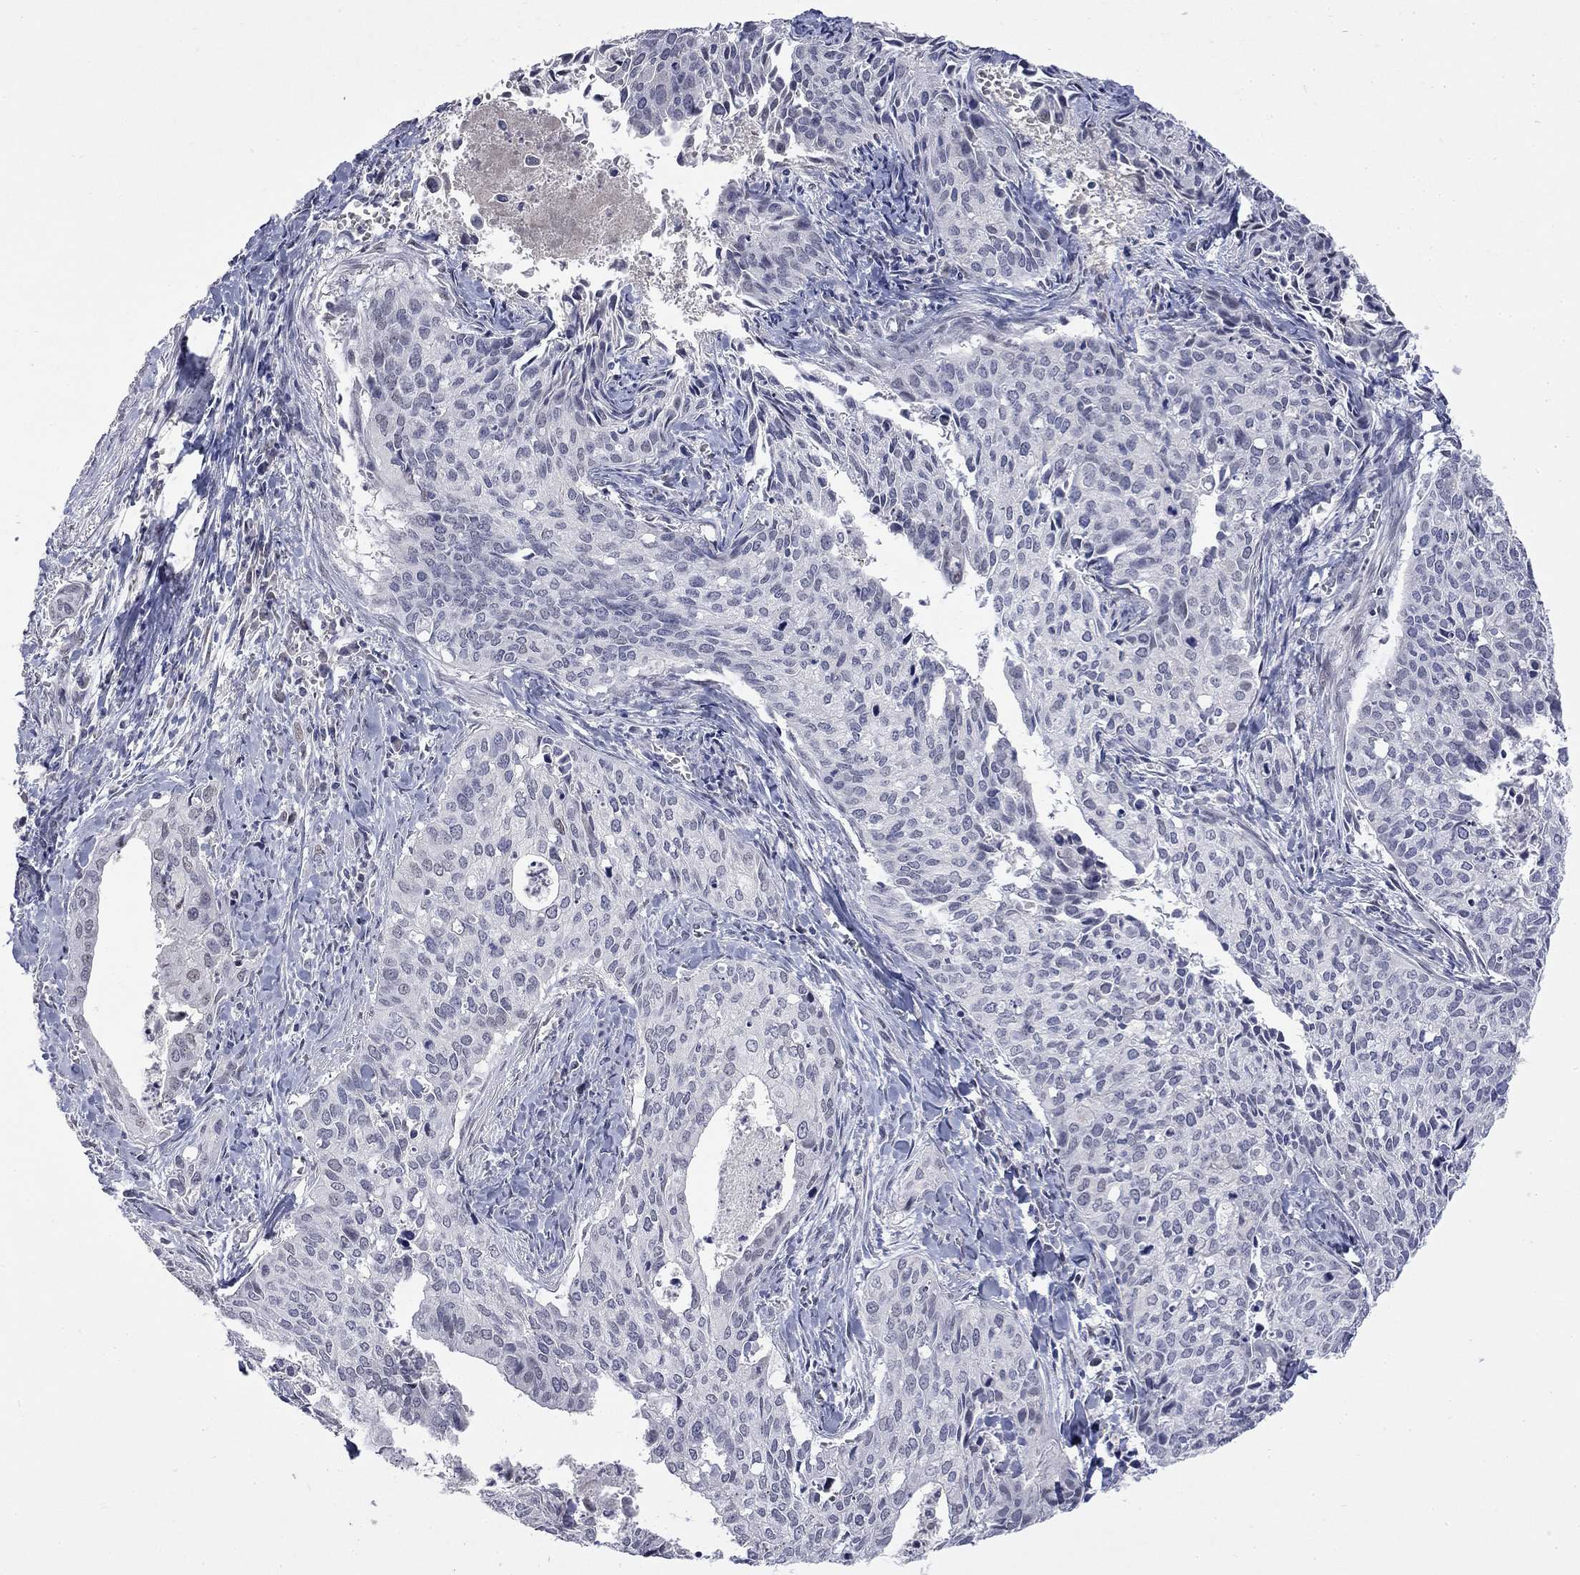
{"staining": {"intensity": "negative", "quantity": "none", "location": "none"}, "tissue": "cervical cancer", "cell_type": "Tumor cells", "image_type": "cancer", "snomed": [{"axis": "morphology", "description": "Squamous cell carcinoma, NOS"}, {"axis": "topography", "description": "Cervix"}], "caption": "Tumor cells show no significant protein positivity in cervical squamous cell carcinoma.", "gene": "SLC51A", "patient": {"sex": "female", "age": 29}}